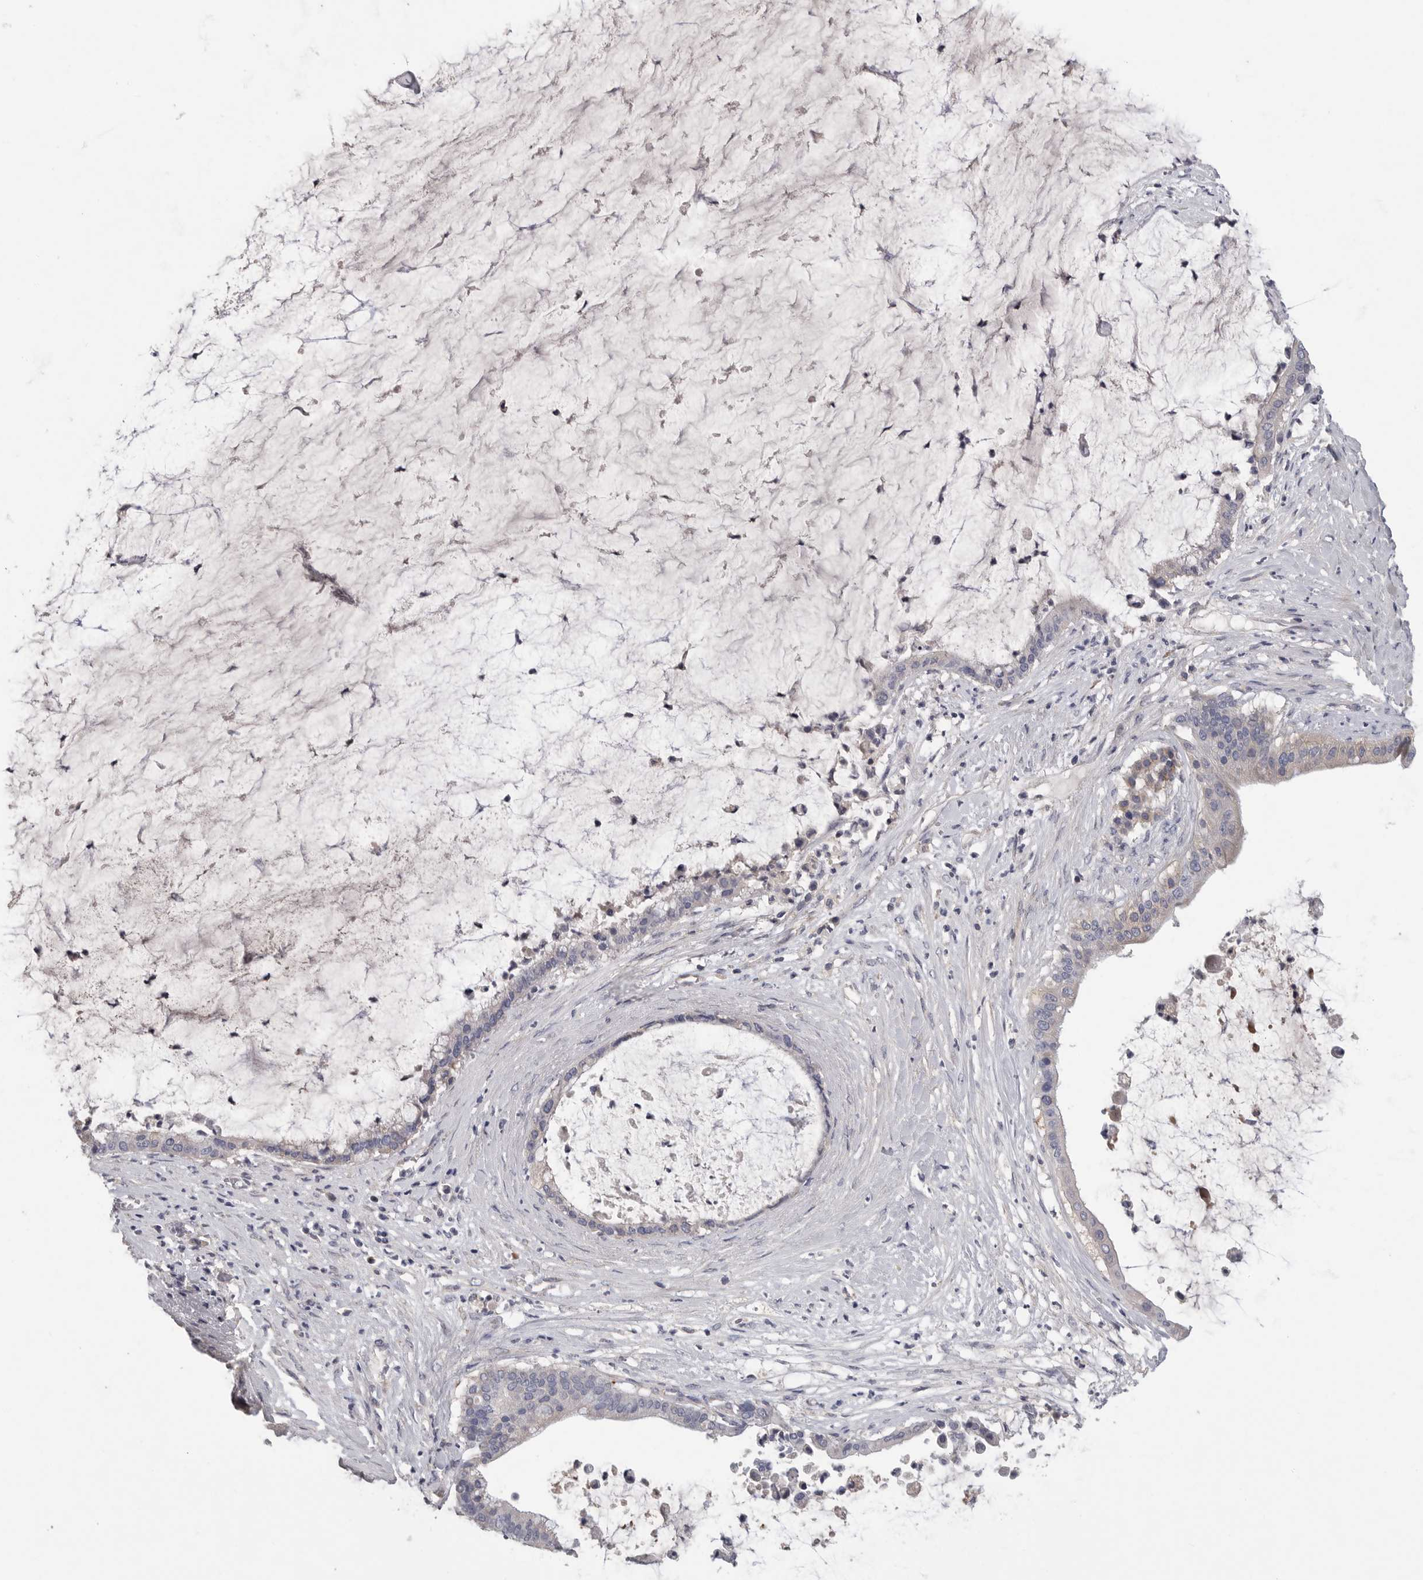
{"staining": {"intensity": "negative", "quantity": "none", "location": "none"}, "tissue": "pancreatic cancer", "cell_type": "Tumor cells", "image_type": "cancer", "snomed": [{"axis": "morphology", "description": "Adenocarcinoma, NOS"}, {"axis": "topography", "description": "Pancreas"}], "caption": "Human pancreatic cancer (adenocarcinoma) stained for a protein using immunohistochemistry reveals no expression in tumor cells.", "gene": "SDC3", "patient": {"sex": "male", "age": 41}}